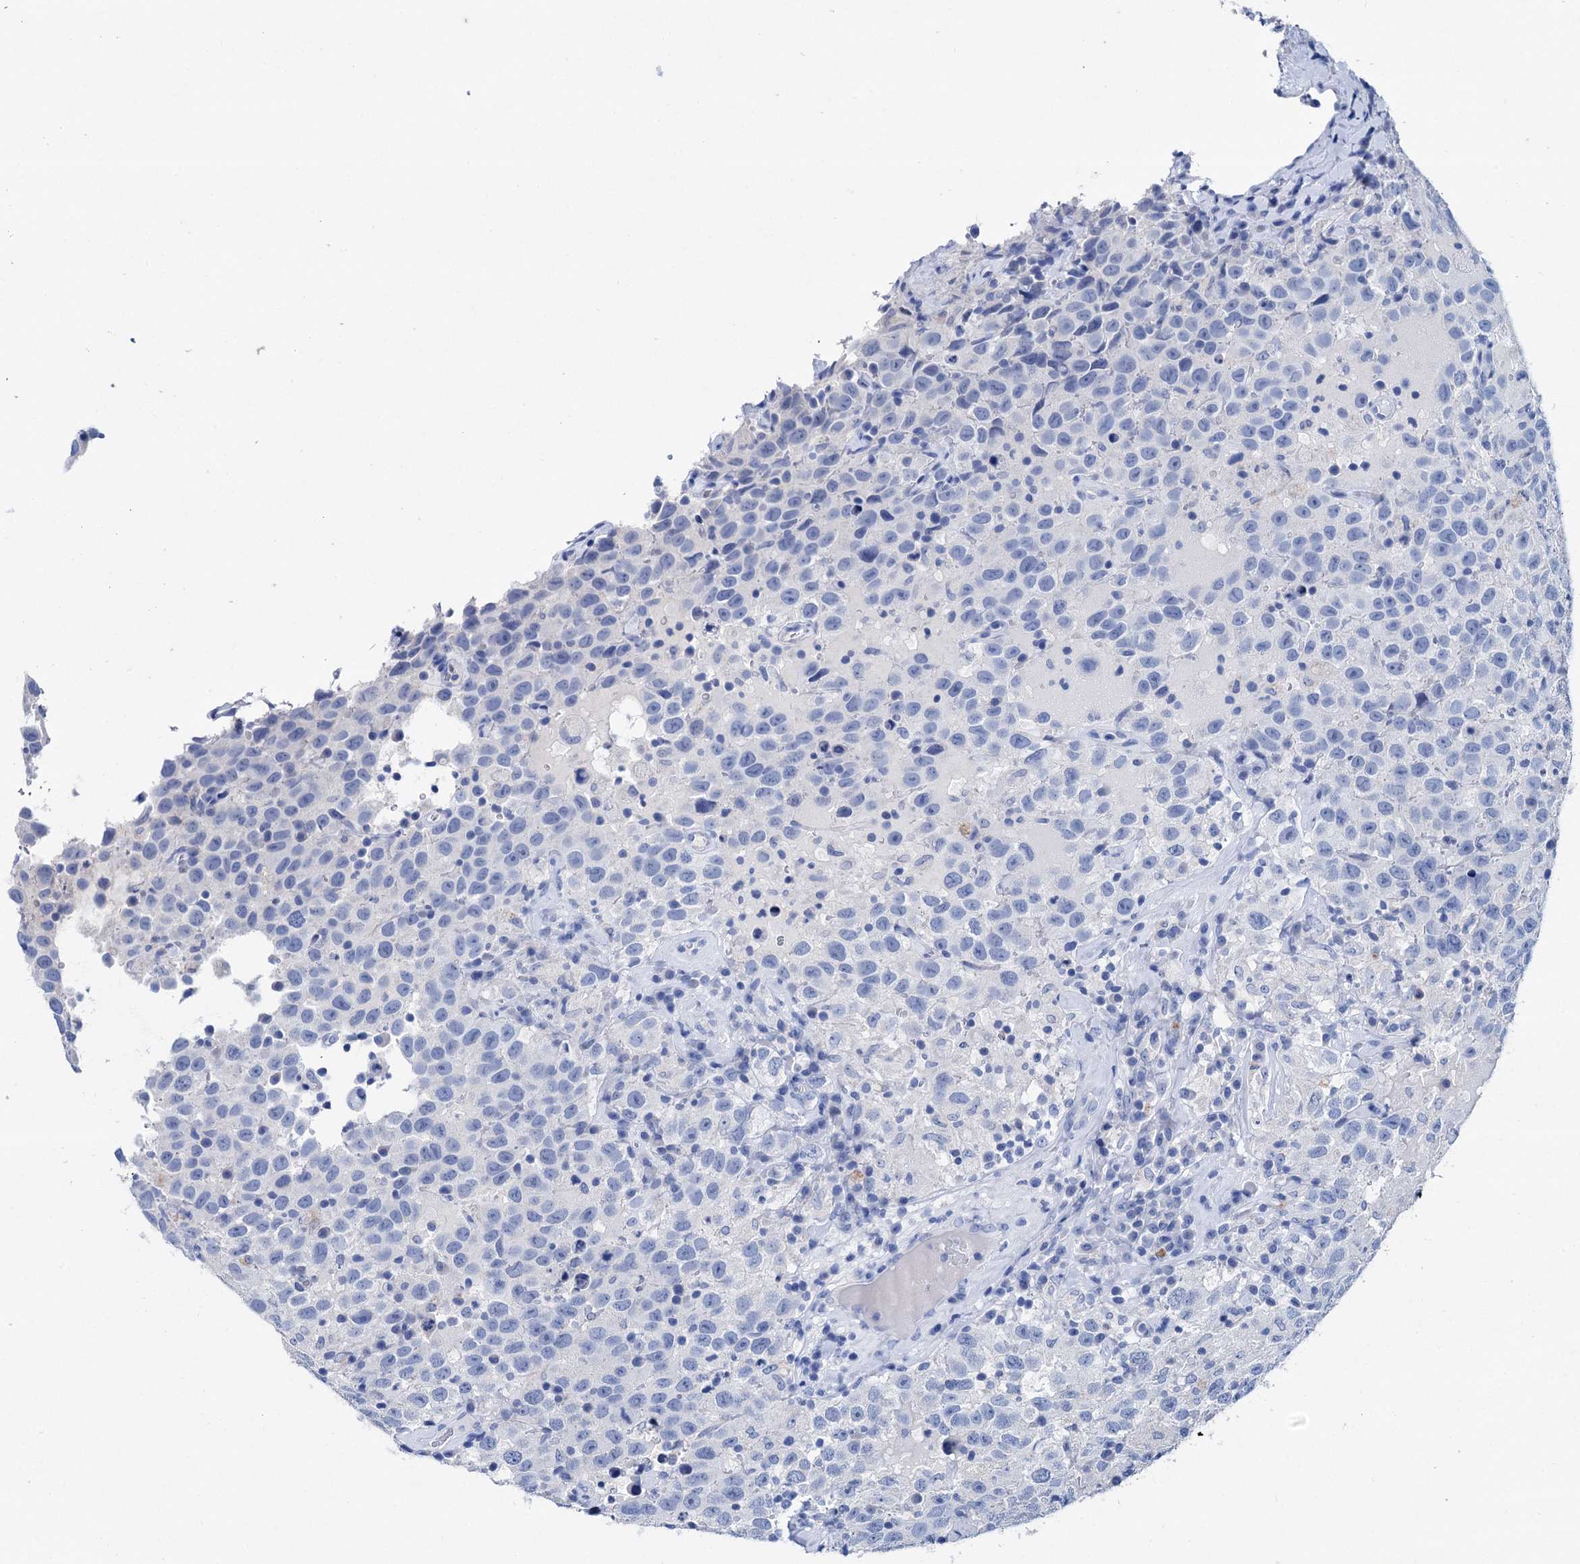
{"staining": {"intensity": "negative", "quantity": "none", "location": "none"}, "tissue": "testis cancer", "cell_type": "Tumor cells", "image_type": "cancer", "snomed": [{"axis": "morphology", "description": "Seminoma, NOS"}, {"axis": "topography", "description": "Testis"}], "caption": "A high-resolution photomicrograph shows immunohistochemistry (IHC) staining of testis seminoma, which exhibits no significant positivity in tumor cells.", "gene": "BRINP1", "patient": {"sex": "male", "age": 41}}